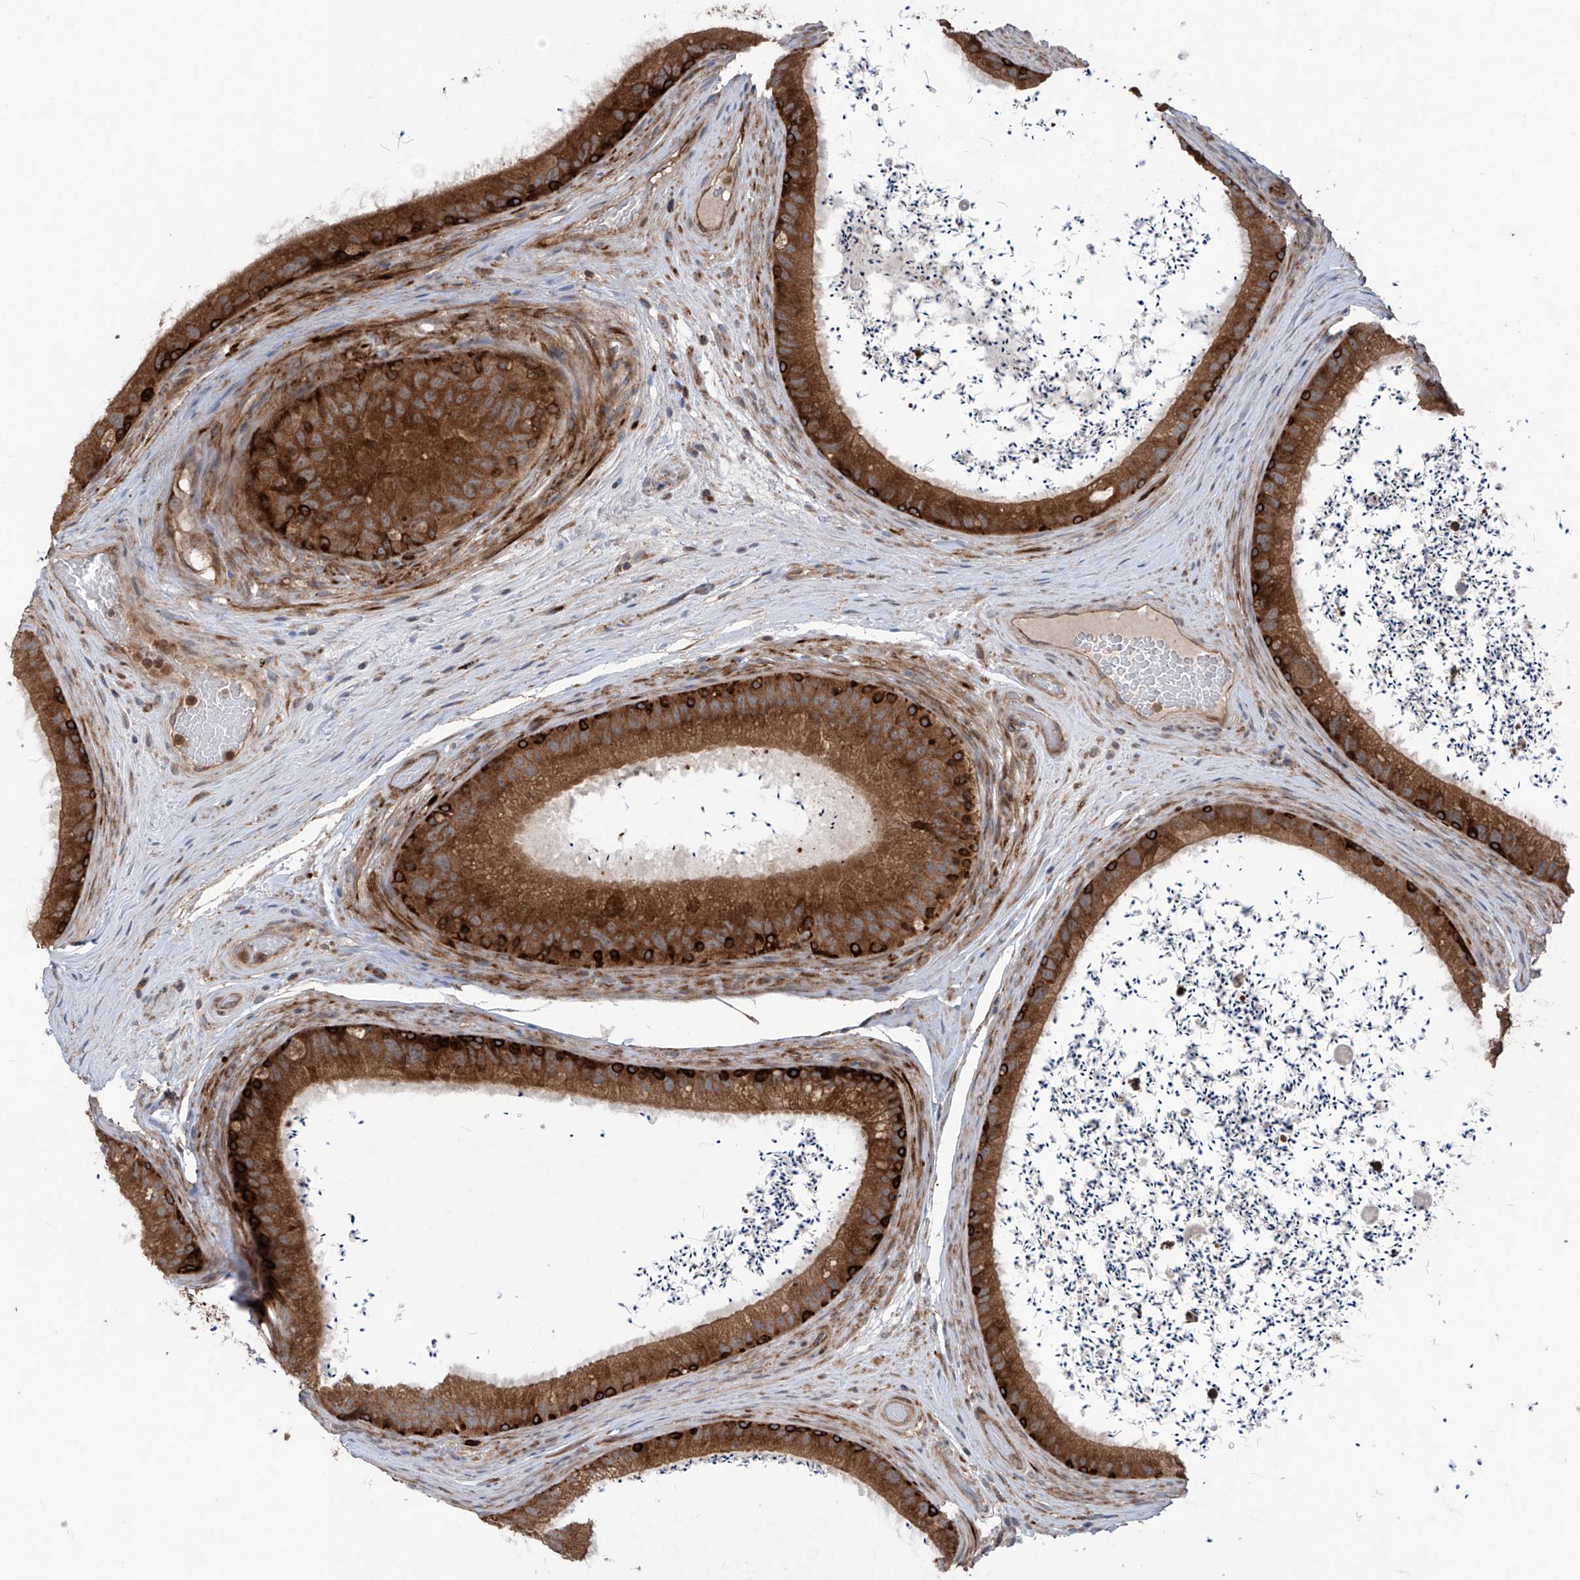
{"staining": {"intensity": "strong", "quantity": ">75%", "location": "cytoplasmic/membranous"}, "tissue": "epididymis", "cell_type": "Glandular cells", "image_type": "normal", "snomed": [{"axis": "morphology", "description": "Normal tissue, NOS"}, {"axis": "topography", "description": "Epididymis, spermatic cord, NOS"}], "caption": "Immunohistochemical staining of normal human epididymis displays high levels of strong cytoplasmic/membranous expression in about >75% of glandular cells.", "gene": "SAMD3", "patient": {"sex": "male", "age": 50}}